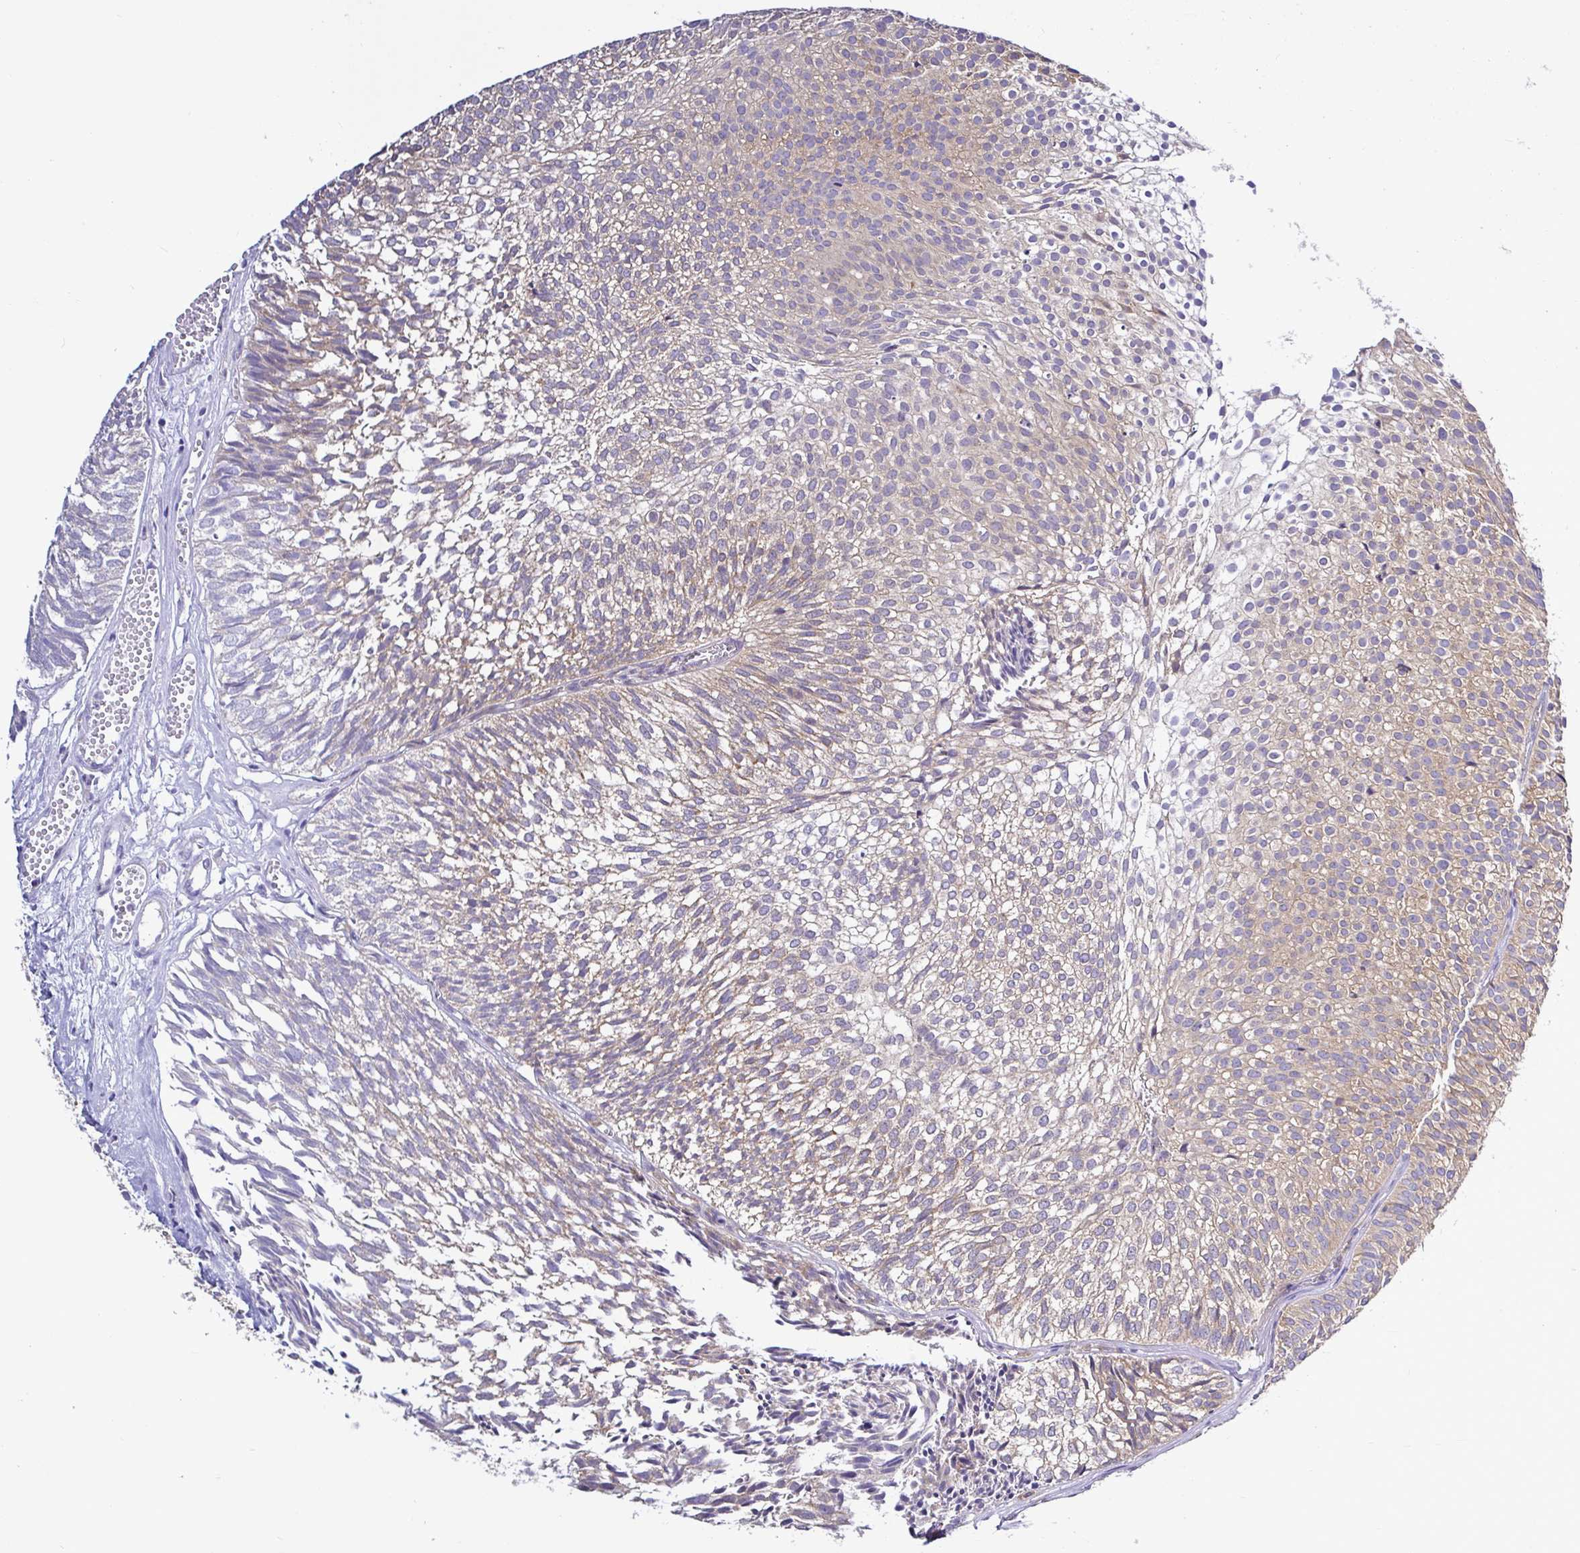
{"staining": {"intensity": "weak", "quantity": "25%-75%", "location": "cytoplasmic/membranous"}, "tissue": "urothelial cancer", "cell_type": "Tumor cells", "image_type": "cancer", "snomed": [{"axis": "morphology", "description": "Urothelial carcinoma, Low grade"}, {"axis": "topography", "description": "Urinary bladder"}], "caption": "Urothelial cancer stained for a protein (brown) demonstrates weak cytoplasmic/membranous positive expression in approximately 25%-75% of tumor cells.", "gene": "LARS1", "patient": {"sex": "male", "age": 91}}